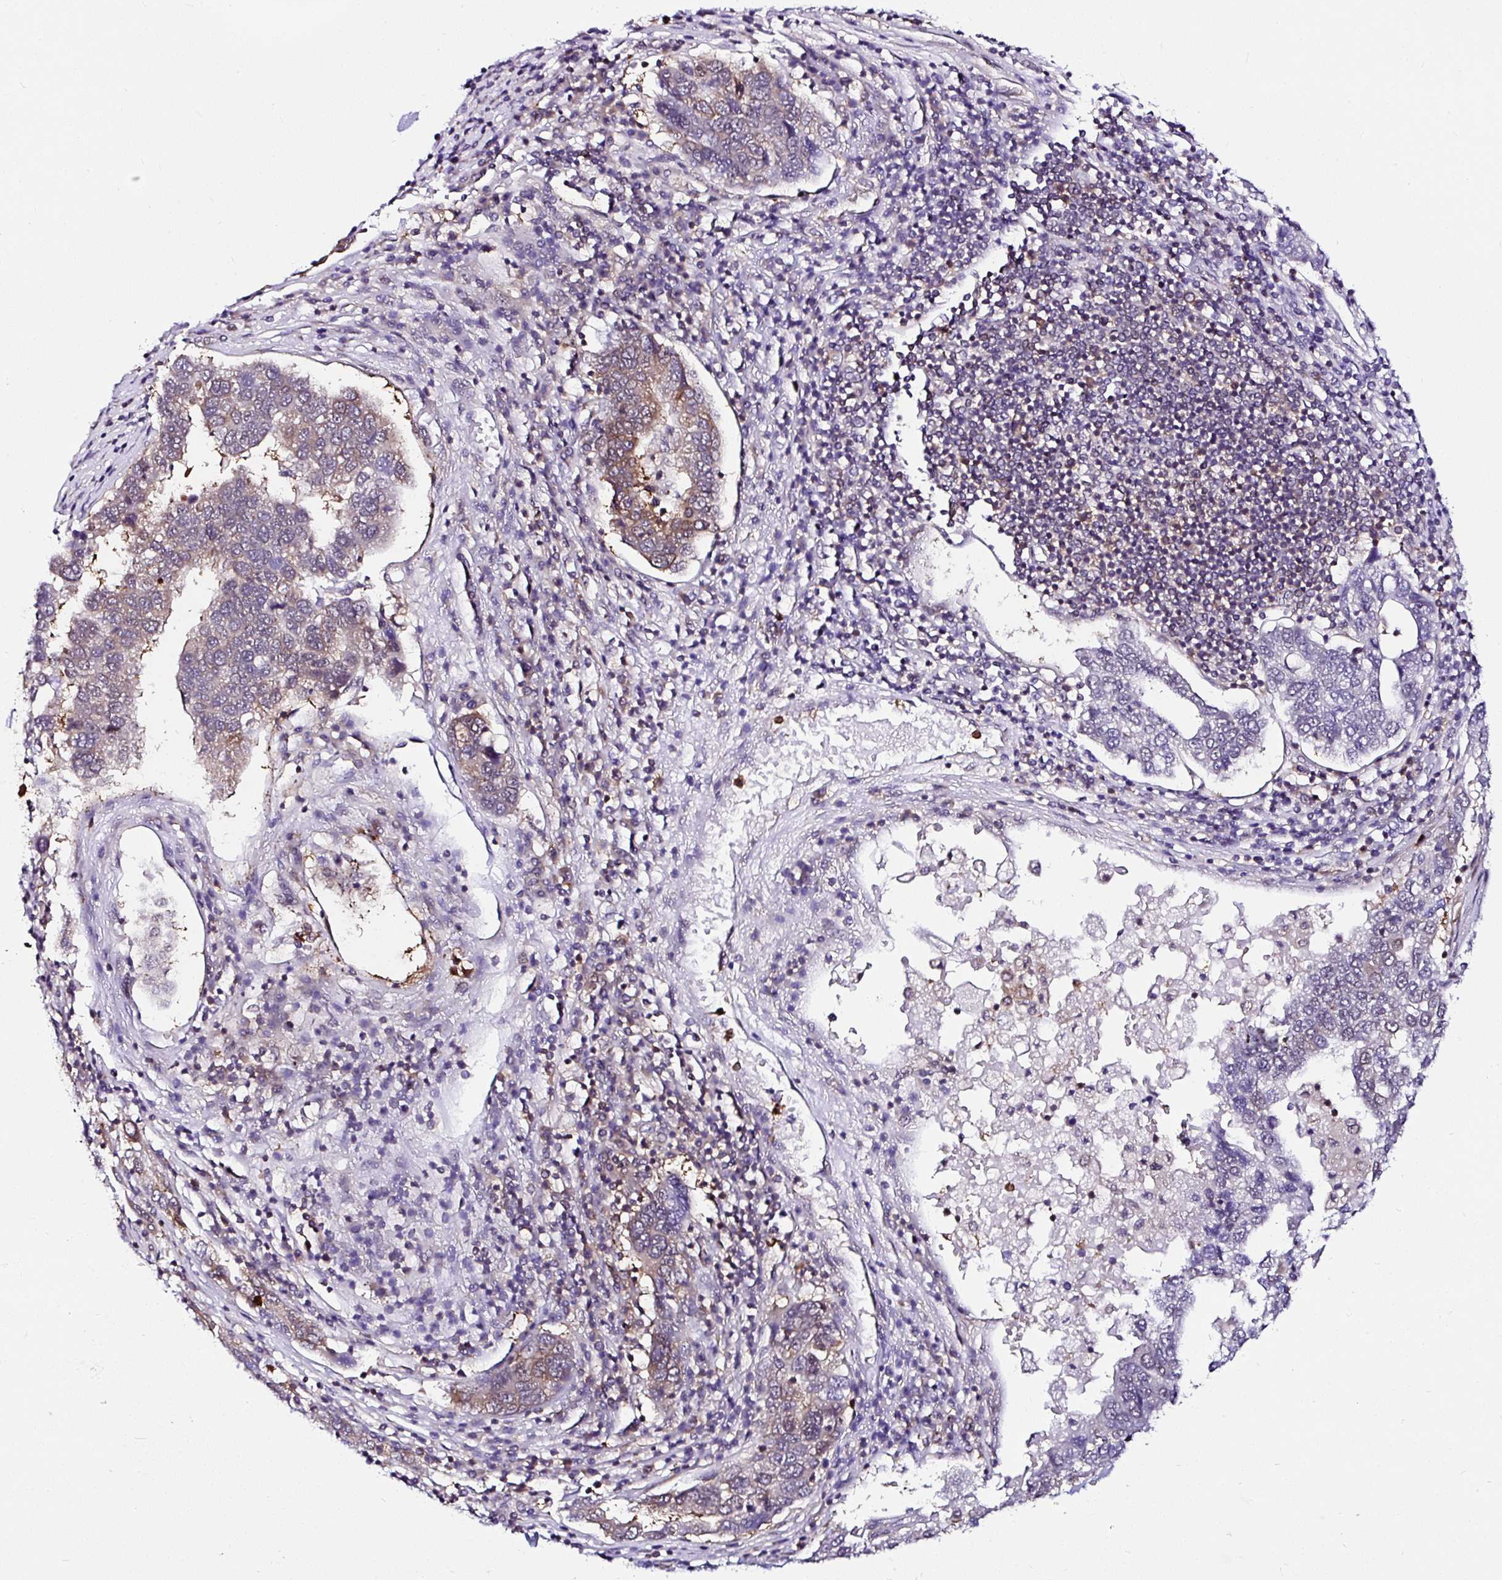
{"staining": {"intensity": "moderate", "quantity": "<25%", "location": "cytoplasmic/membranous"}, "tissue": "pancreatic cancer", "cell_type": "Tumor cells", "image_type": "cancer", "snomed": [{"axis": "morphology", "description": "Adenocarcinoma, NOS"}, {"axis": "topography", "description": "Pancreas"}], "caption": "This is a micrograph of immunohistochemistry staining of pancreatic cancer (adenocarcinoma), which shows moderate expression in the cytoplasmic/membranous of tumor cells.", "gene": "PIN4", "patient": {"sex": "female", "age": 61}}